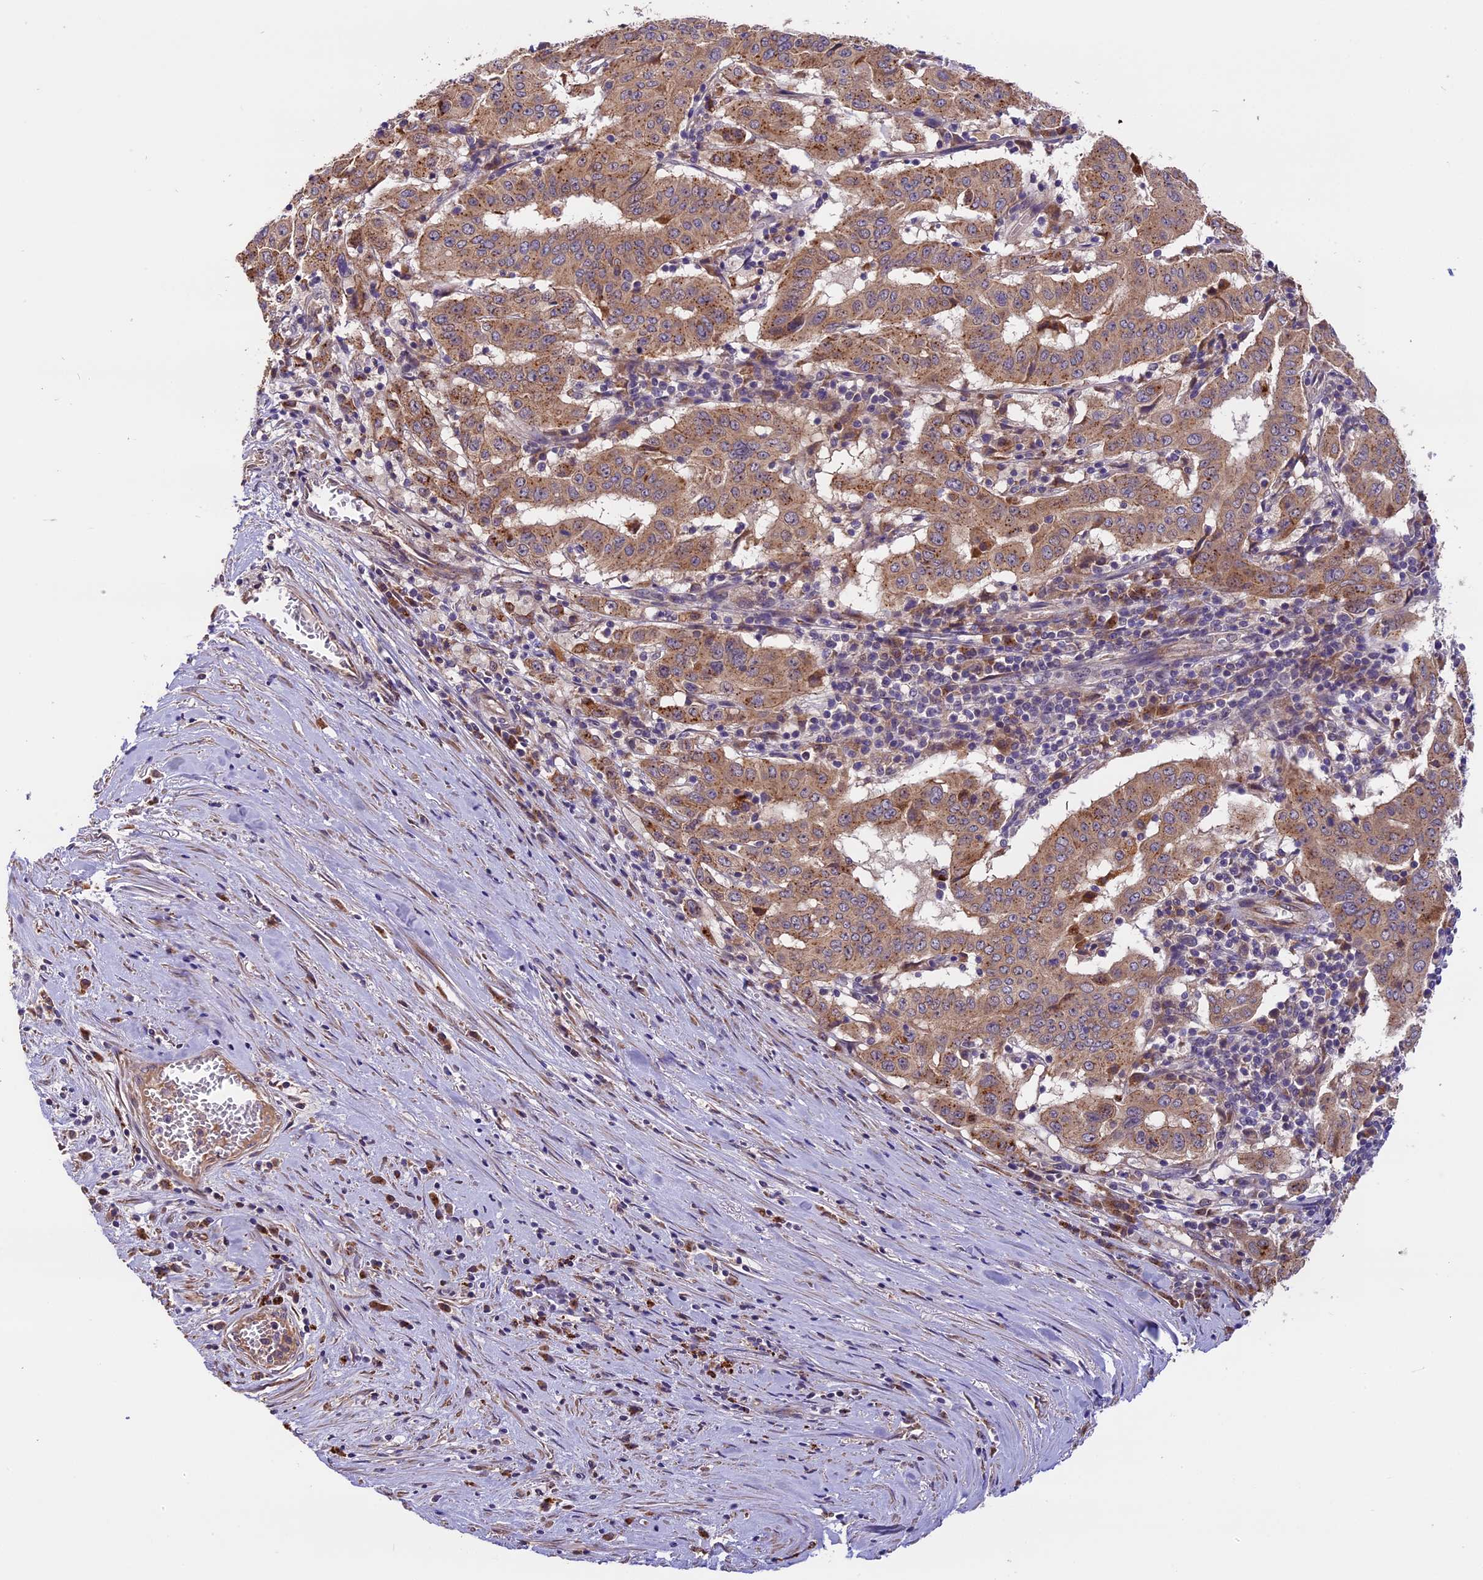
{"staining": {"intensity": "moderate", "quantity": ">75%", "location": "cytoplasmic/membranous"}, "tissue": "pancreatic cancer", "cell_type": "Tumor cells", "image_type": "cancer", "snomed": [{"axis": "morphology", "description": "Adenocarcinoma, NOS"}, {"axis": "topography", "description": "Pancreas"}], "caption": "Protein staining displays moderate cytoplasmic/membranous positivity in approximately >75% of tumor cells in pancreatic cancer. (DAB (3,3'-diaminobenzidine) IHC, brown staining for protein, blue staining for nuclei).", "gene": "COPE", "patient": {"sex": "male", "age": 63}}